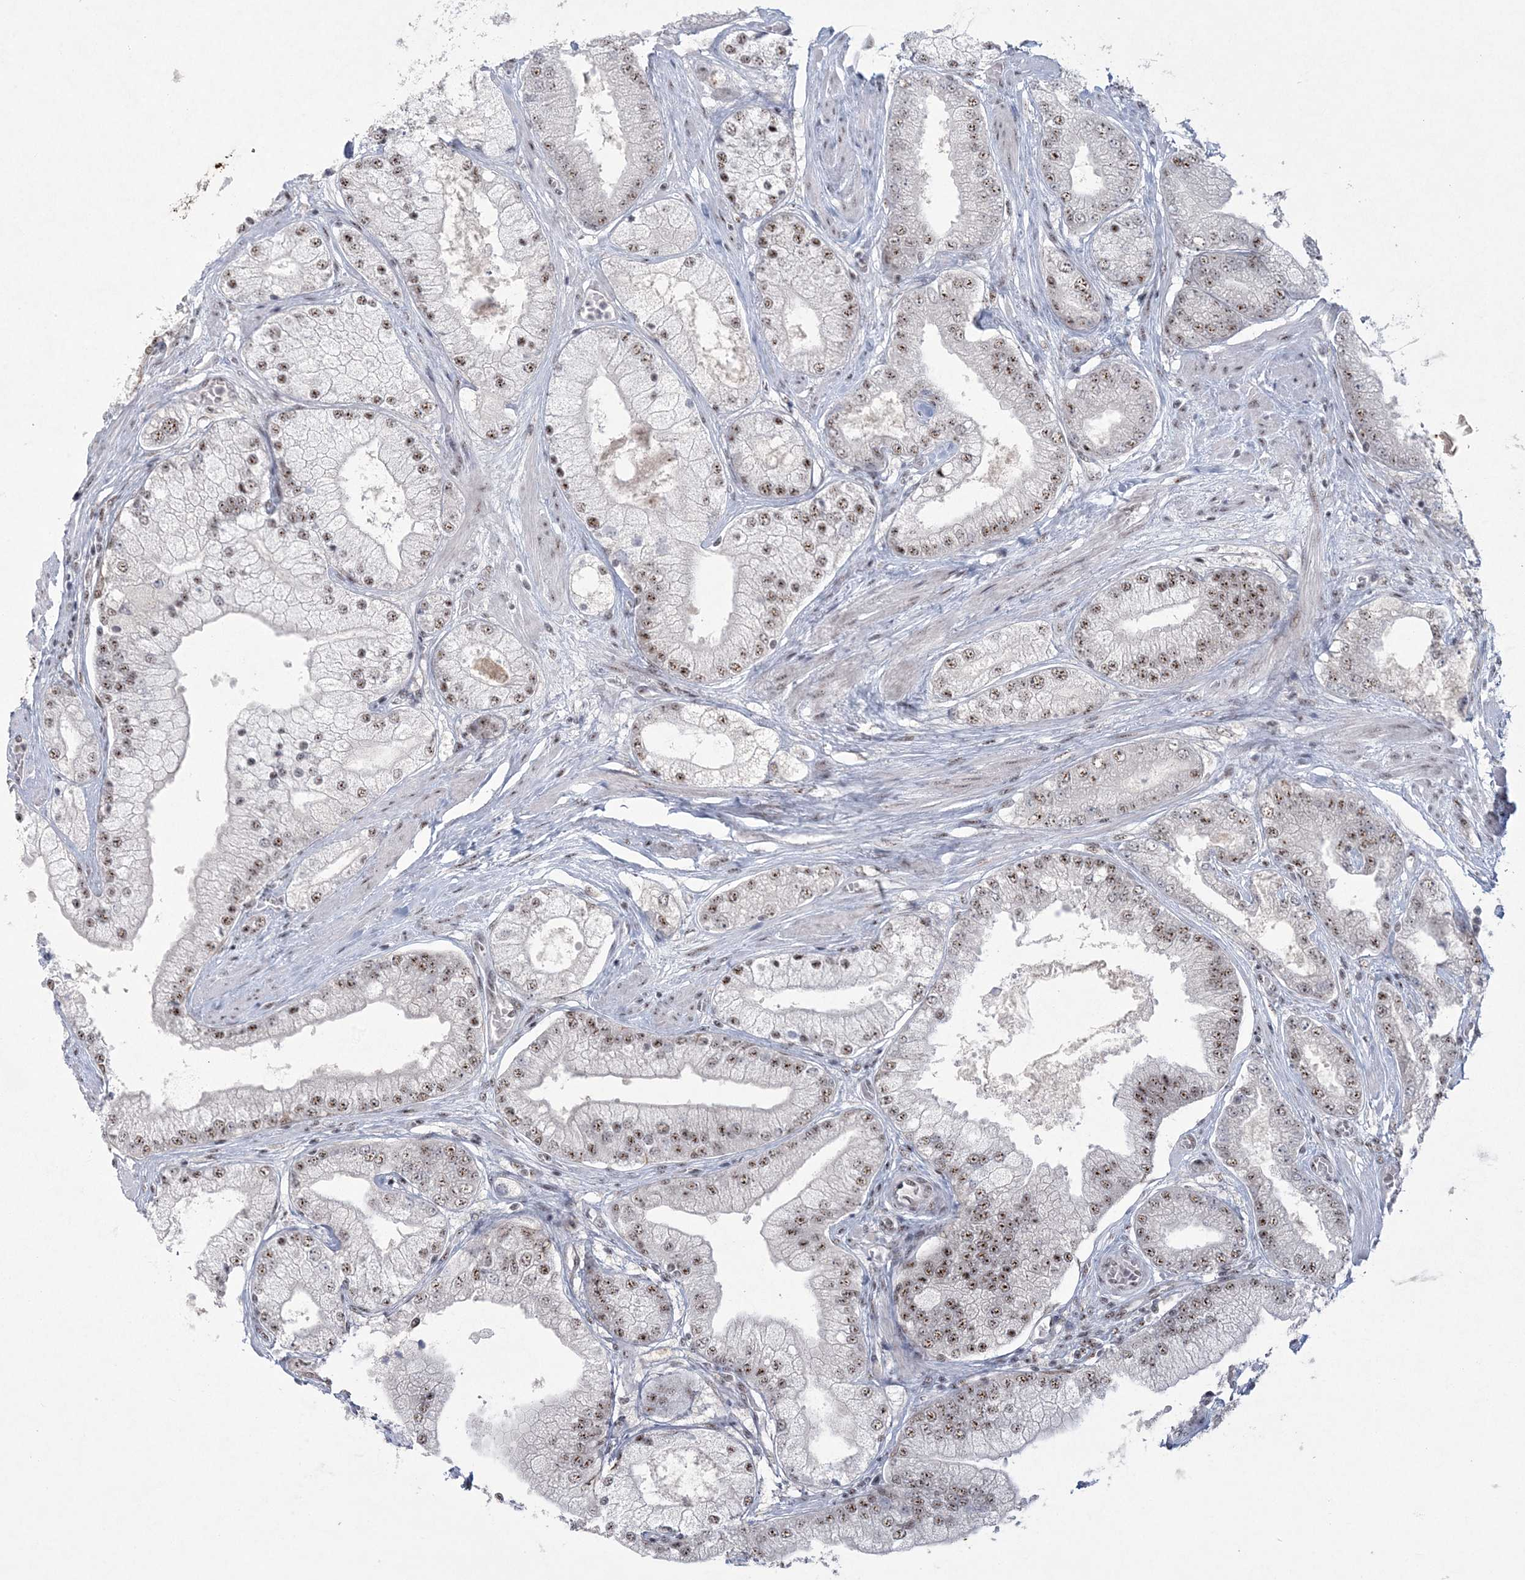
{"staining": {"intensity": "moderate", "quantity": ">75%", "location": "nuclear"}, "tissue": "prostate cancer", "cell_type": "Tumor cells", "image_type": "cancer", "snomed": [{"axis": "morphology", "description": "Adenocarcinoma, High grade"}, {"axis": "topography", "description": "Prostate"}], "caption": "High-power microscopy captured an immunohistochemistry histopathology image of high-grade adenocarcinoma (prostate), revealing moderate nuclear positivity in approximately >75% of tumor cells. The staining was performed using DAB (3,3'-diaminobenzidine), with brown indicating positive protein expression. Nuclei are stained blue with hematoxylin.", "gene": "KDM6B", "patient": {"sex": "male", "age": 58}}